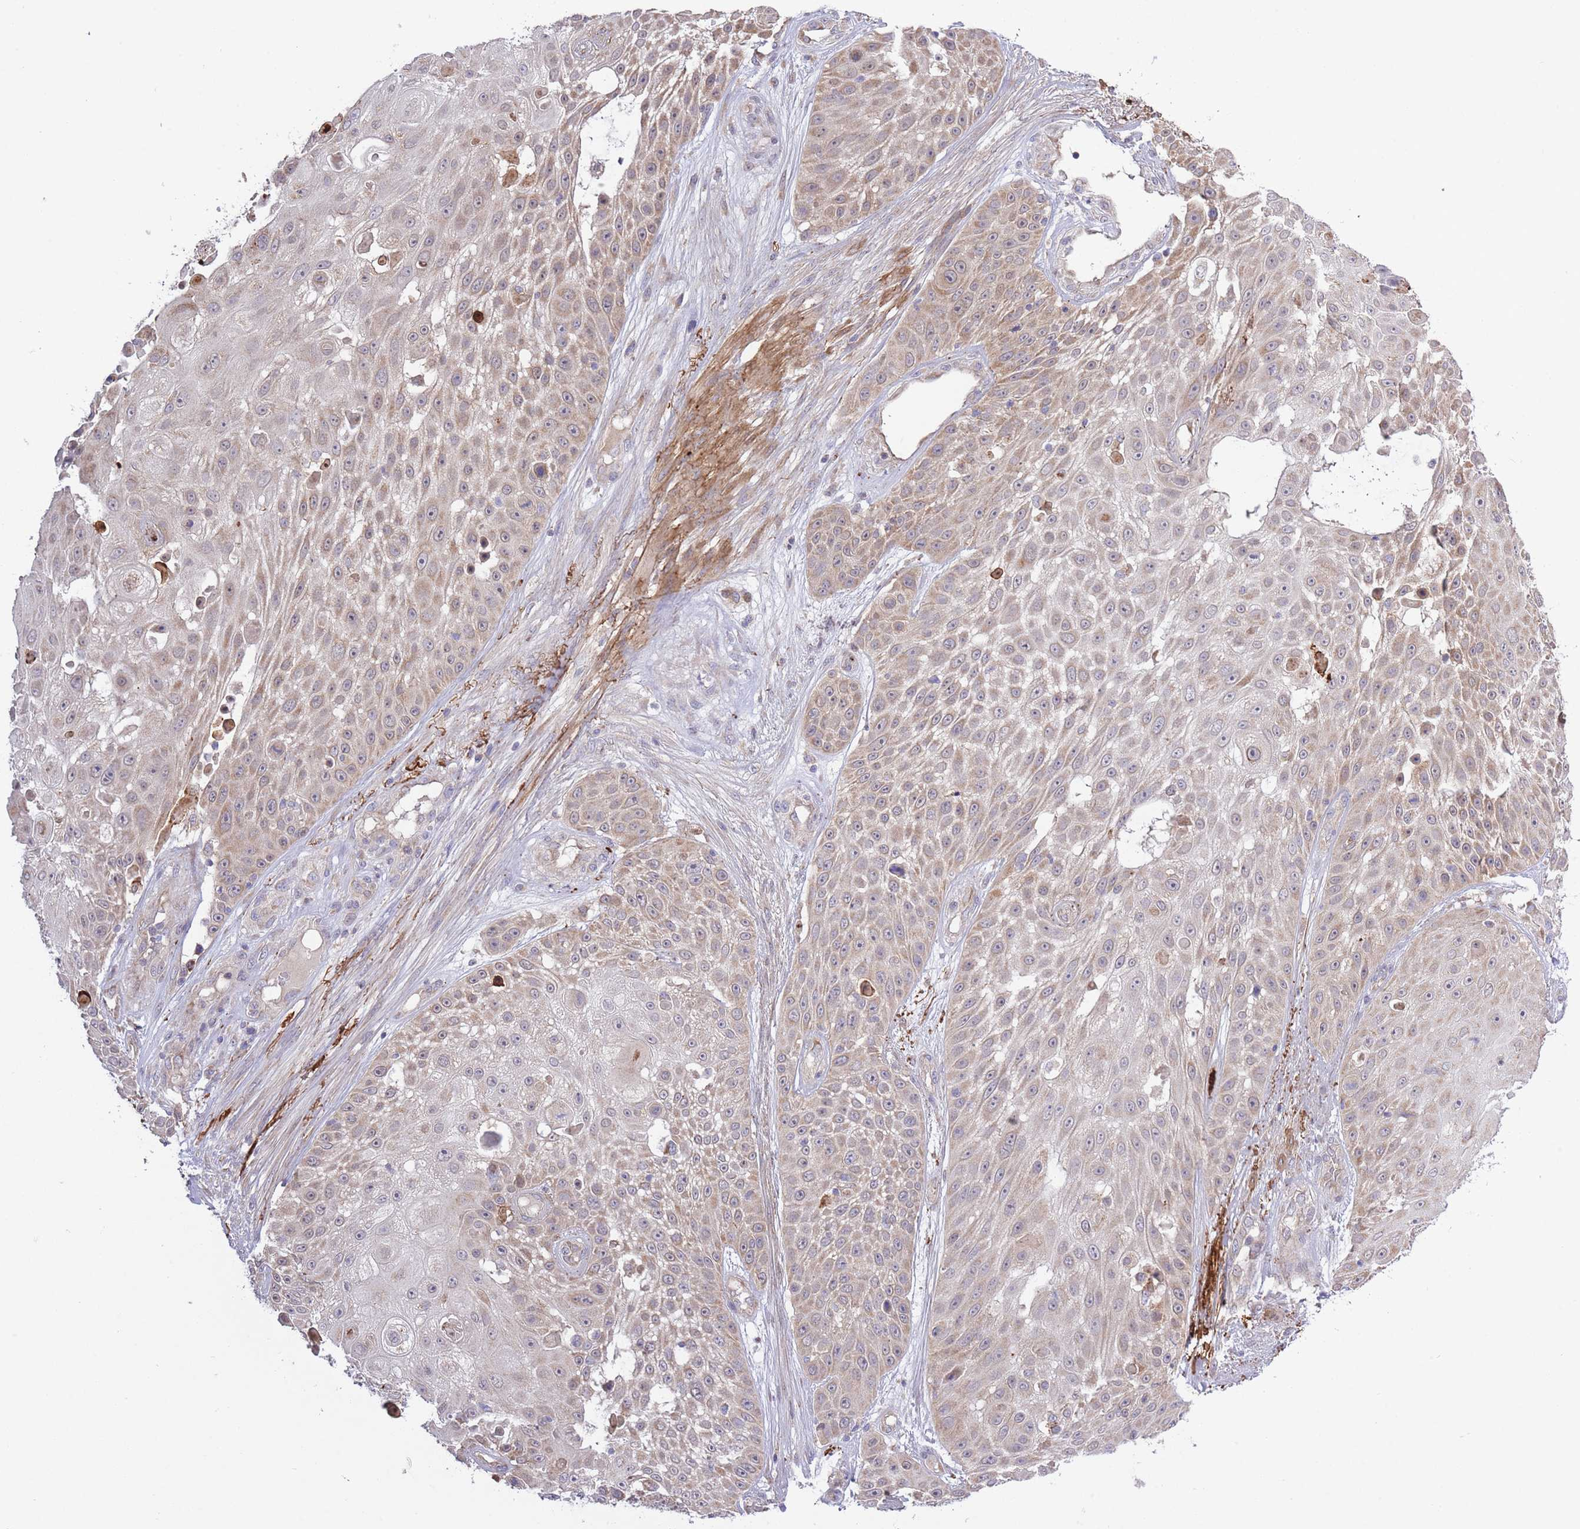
{"staining": {"intensity": "weak", "quantity": "25%-75%", "location": "cytoplasmic/membranous"}, "tissue": "skin cancer", "cell_type": "Tumor cells", "image_type": "cancer", "snomed": [{"axis": "morphology", "description": "Squamous cell carcinoma, NOS"}, {"axis": "topography", "description": "Skin"}], "caption": "High-power microscopy captured an IHC image of skin cancer, revealing weak cytoplasmic/membranous positivity in about 25%-75% of tumor cells.", "gene": "ATP13A2", "patient": {"sex": "female", "age": 86}}